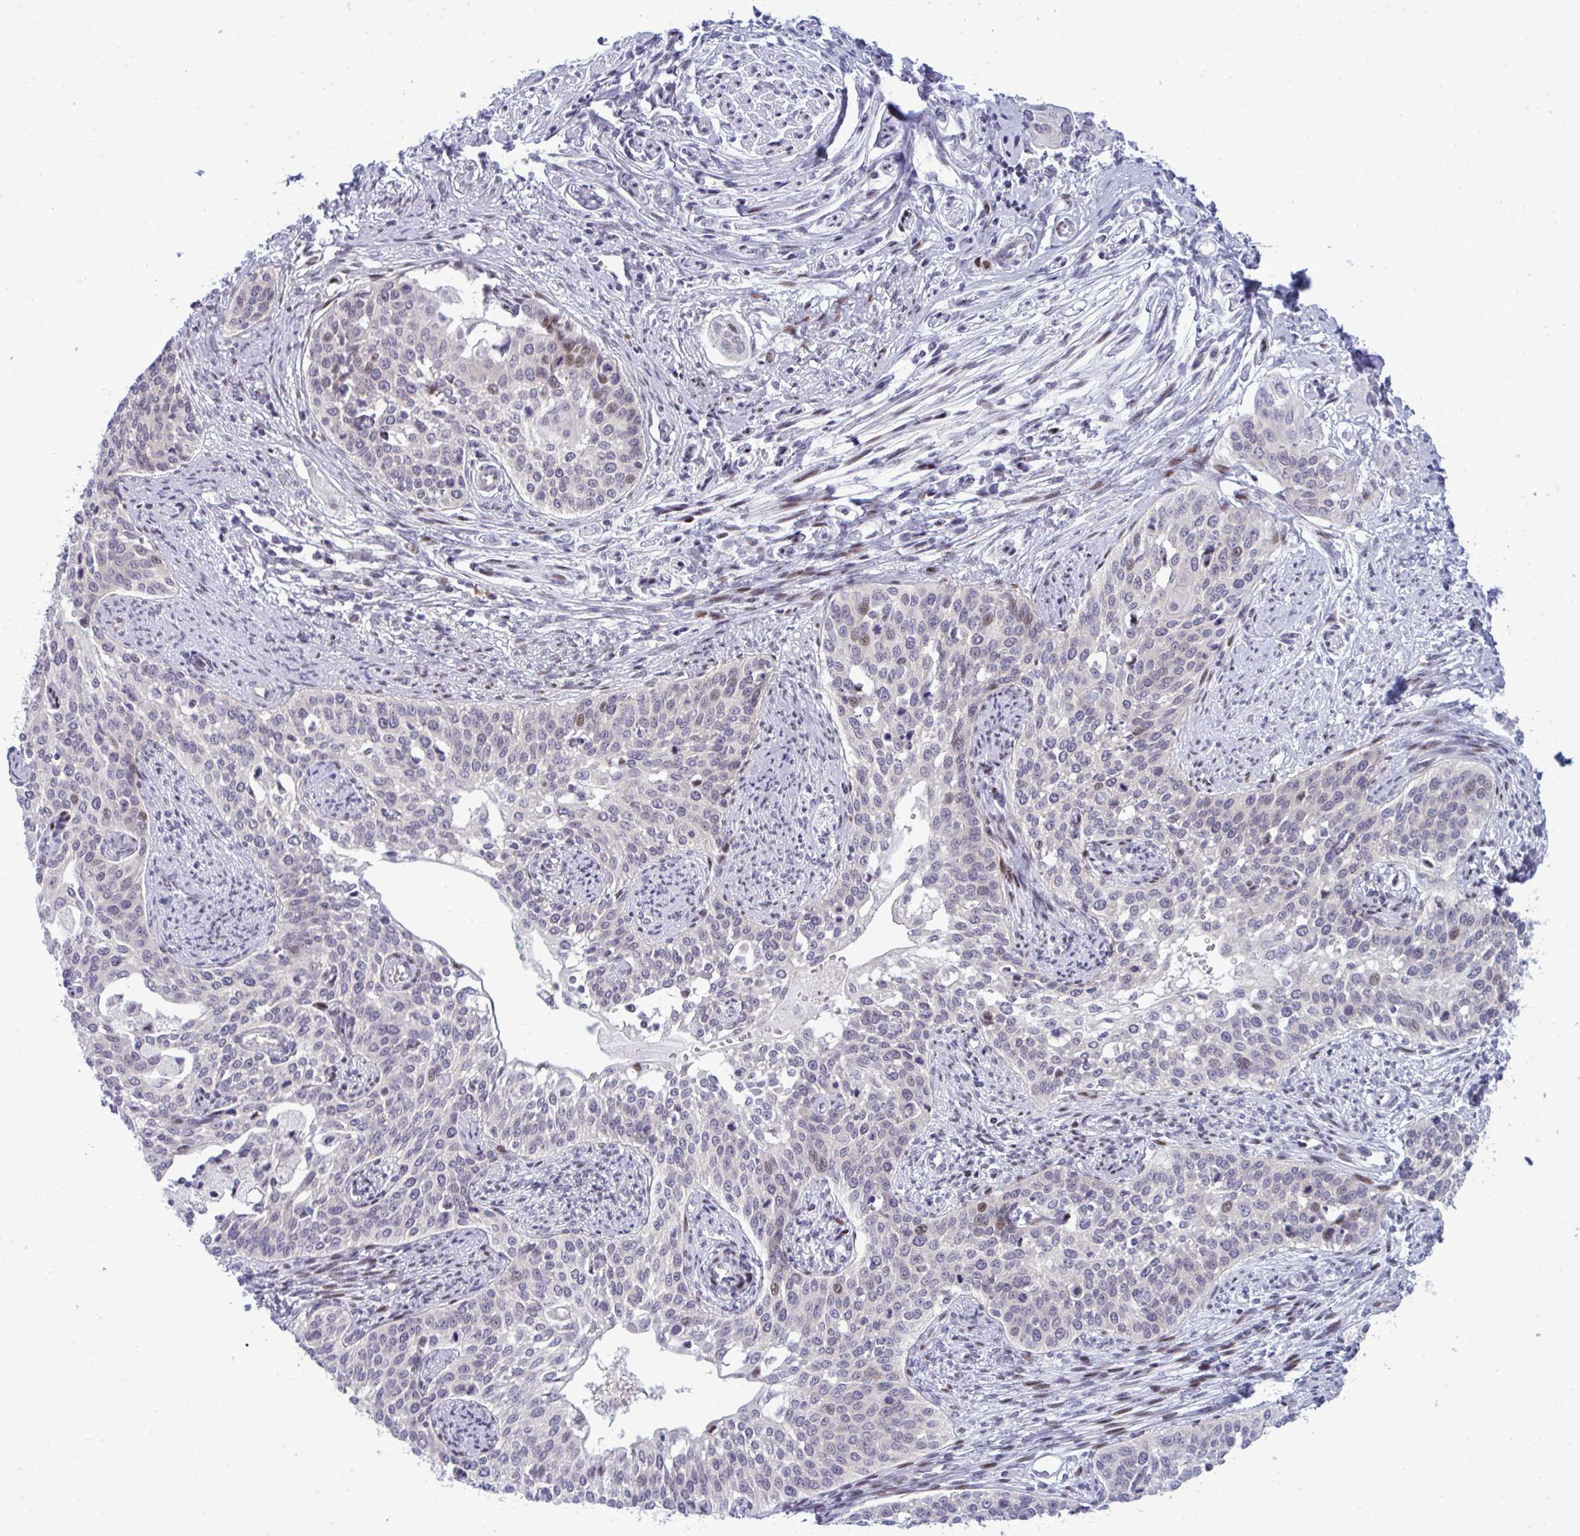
{"staining": {"intensity": "weak", "quantity": "<25%", "location": "nuclear"}, "tissue": "cervical cancer", "cell_type": "Tumor cells", "image_type": "cancer", "snomed": [{"axis": "morphology", "description": "Squamous cell carcinoma, NOS"}, {"axis": "topography", "description": "Cervix"}], "caption": "A high-resolution photomicrograph shows IHC staining of cervical squamous cell carcinoma, which reveals no significant staining in tumor cells.", "gene": "TAB1", "patient": {"sex": "female", "age": 44}}